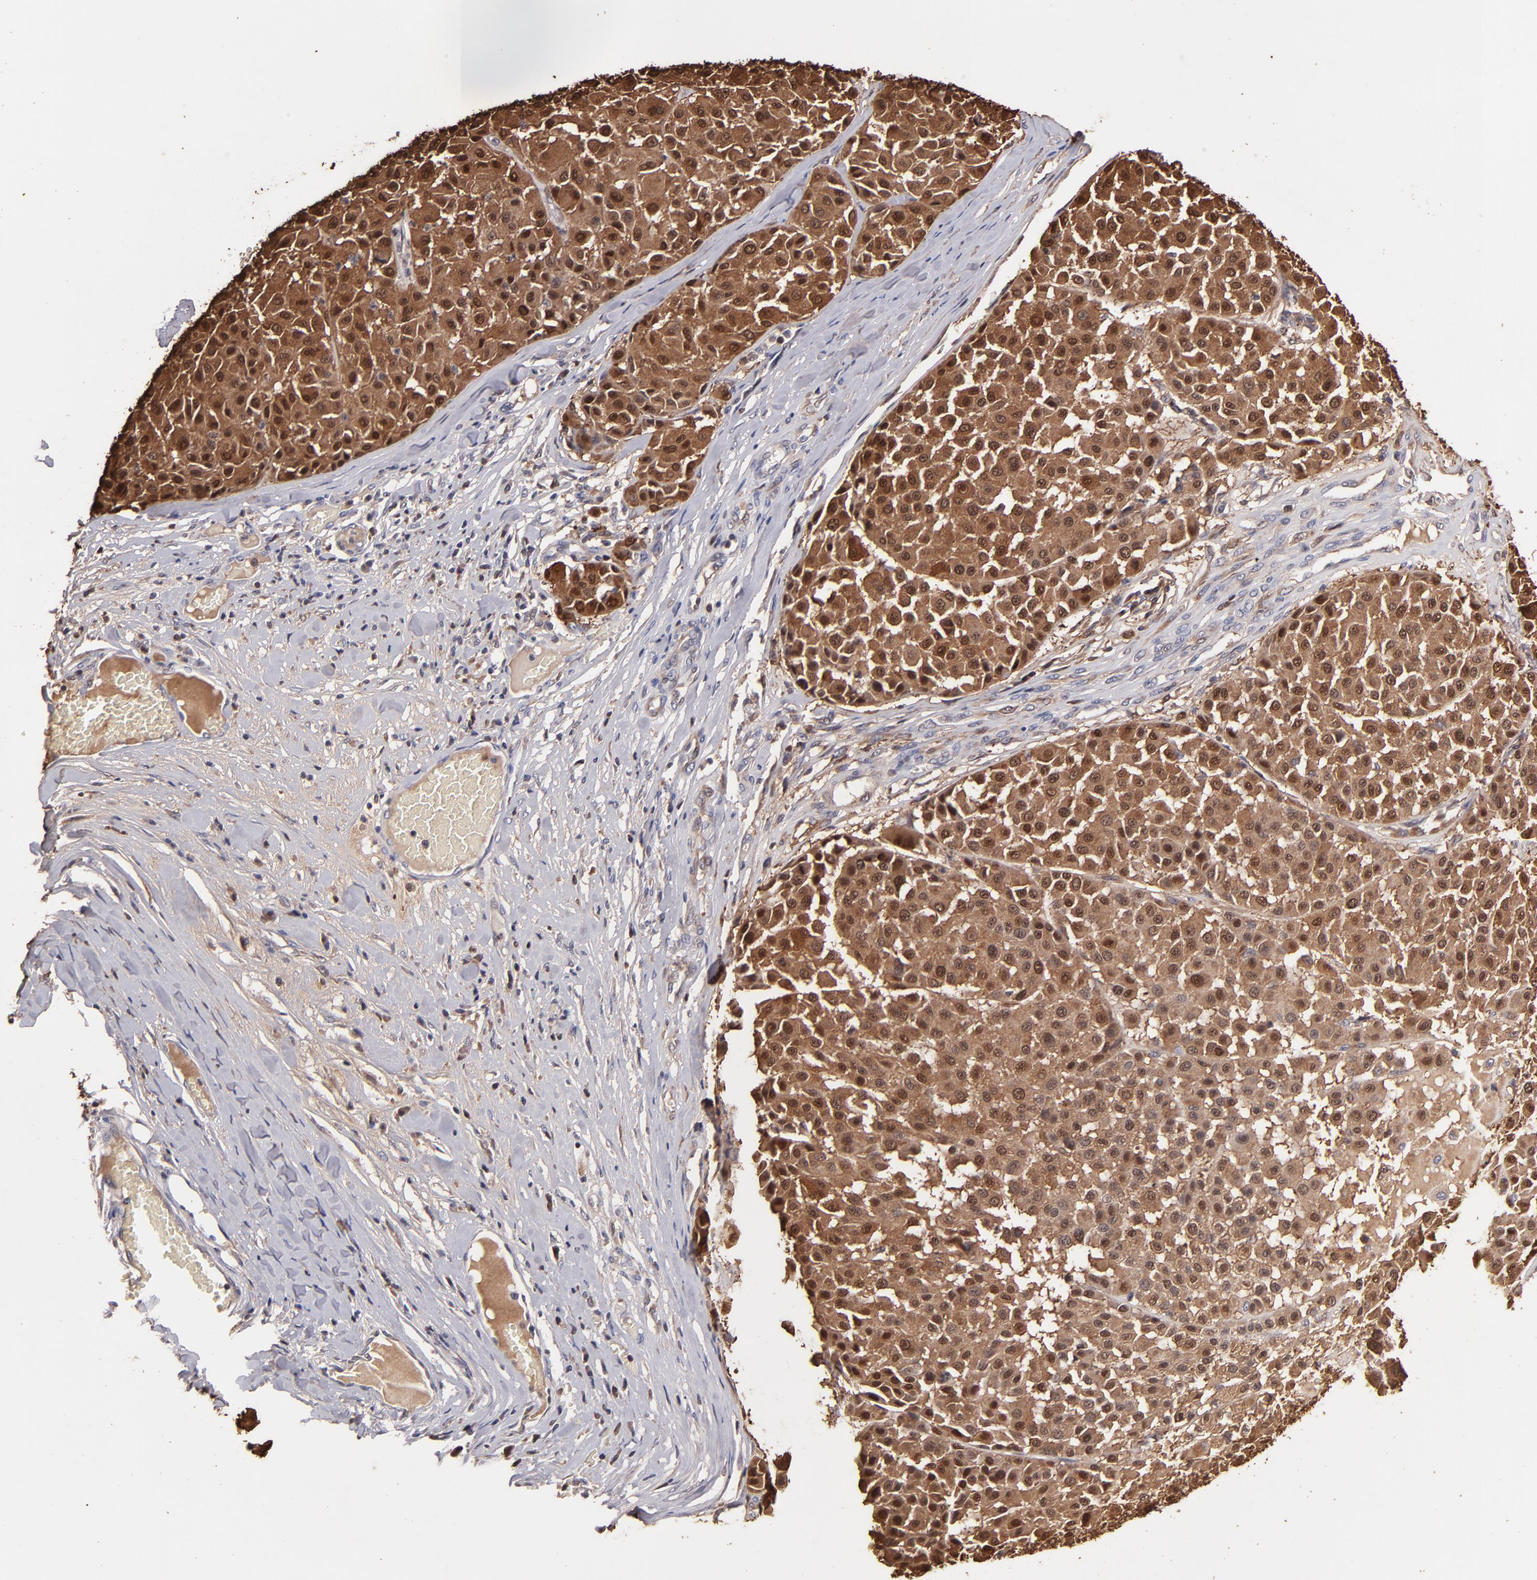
{"staining": {"intensity": "strong", "quantity": ">75%", "location": "cytoplasmic/membranous,nuclear"}, "tissue": "melanoma", "cell_type": "Tumor cells", "image_type": "cancer", "snomed": [{"axis": "morphology", "description": "Malignant melanoma, Metastatic site"}, {"axis": "topography", "description": "Soft tissue"}], "caption": "Protein staining by immunohistochemistry displays strong cytoplasmic/membranous and nuclear expression in approximately >75% of tumor cells in malignant melanoma (metastatic site). Immunohistochemistry (ihc) stains the protein in brown and the nuclei are stained blue.", "gene": "S100A1", "patient": {"sex": "male", "age": 41}}